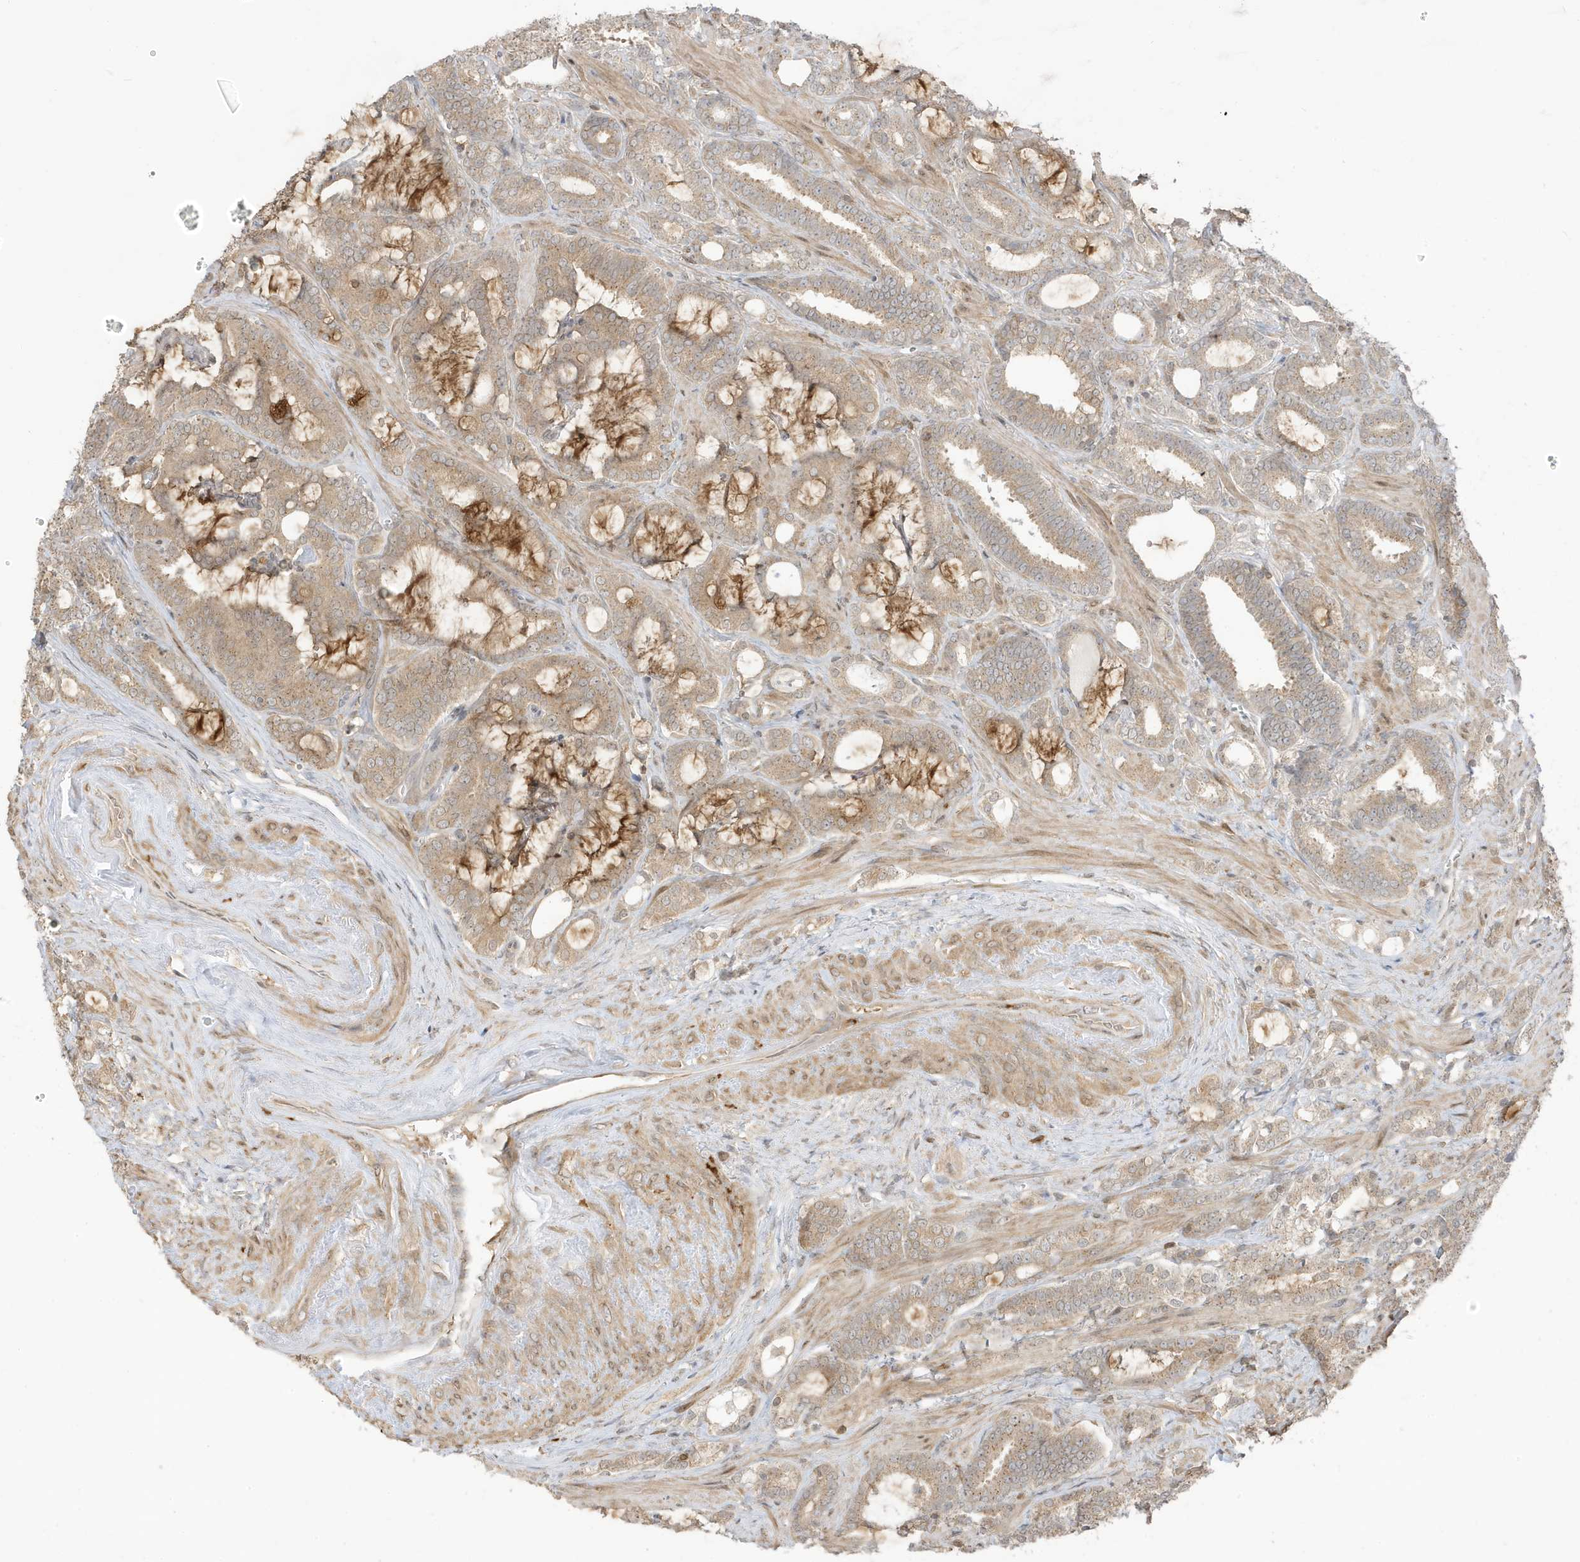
{"staining": {"intensity": "weak", "quantity": ">75%", "location": "cytoplasmic/membranous"}, "tissue": "prostate cancer", "cell_type": "Tumor cells", "image_type": "cancer", "snomed": [{"axis": "morphology", "description": "Adenocarcinoma, High grade"}, {"axis": "topography", "description": "Prostate and seminal vesicle, NOS"}], "caption": "High-magnification brightfield microscopy of prostate cancer stained with DAB (brown) and counterstained with hematoxylin (blue). tumor cells exhibit weak cytoplasmic/membranous expression is seen in about>75% of cells.", "gene": "TAB3", "patient": {"sex": "male", "age": 67}}